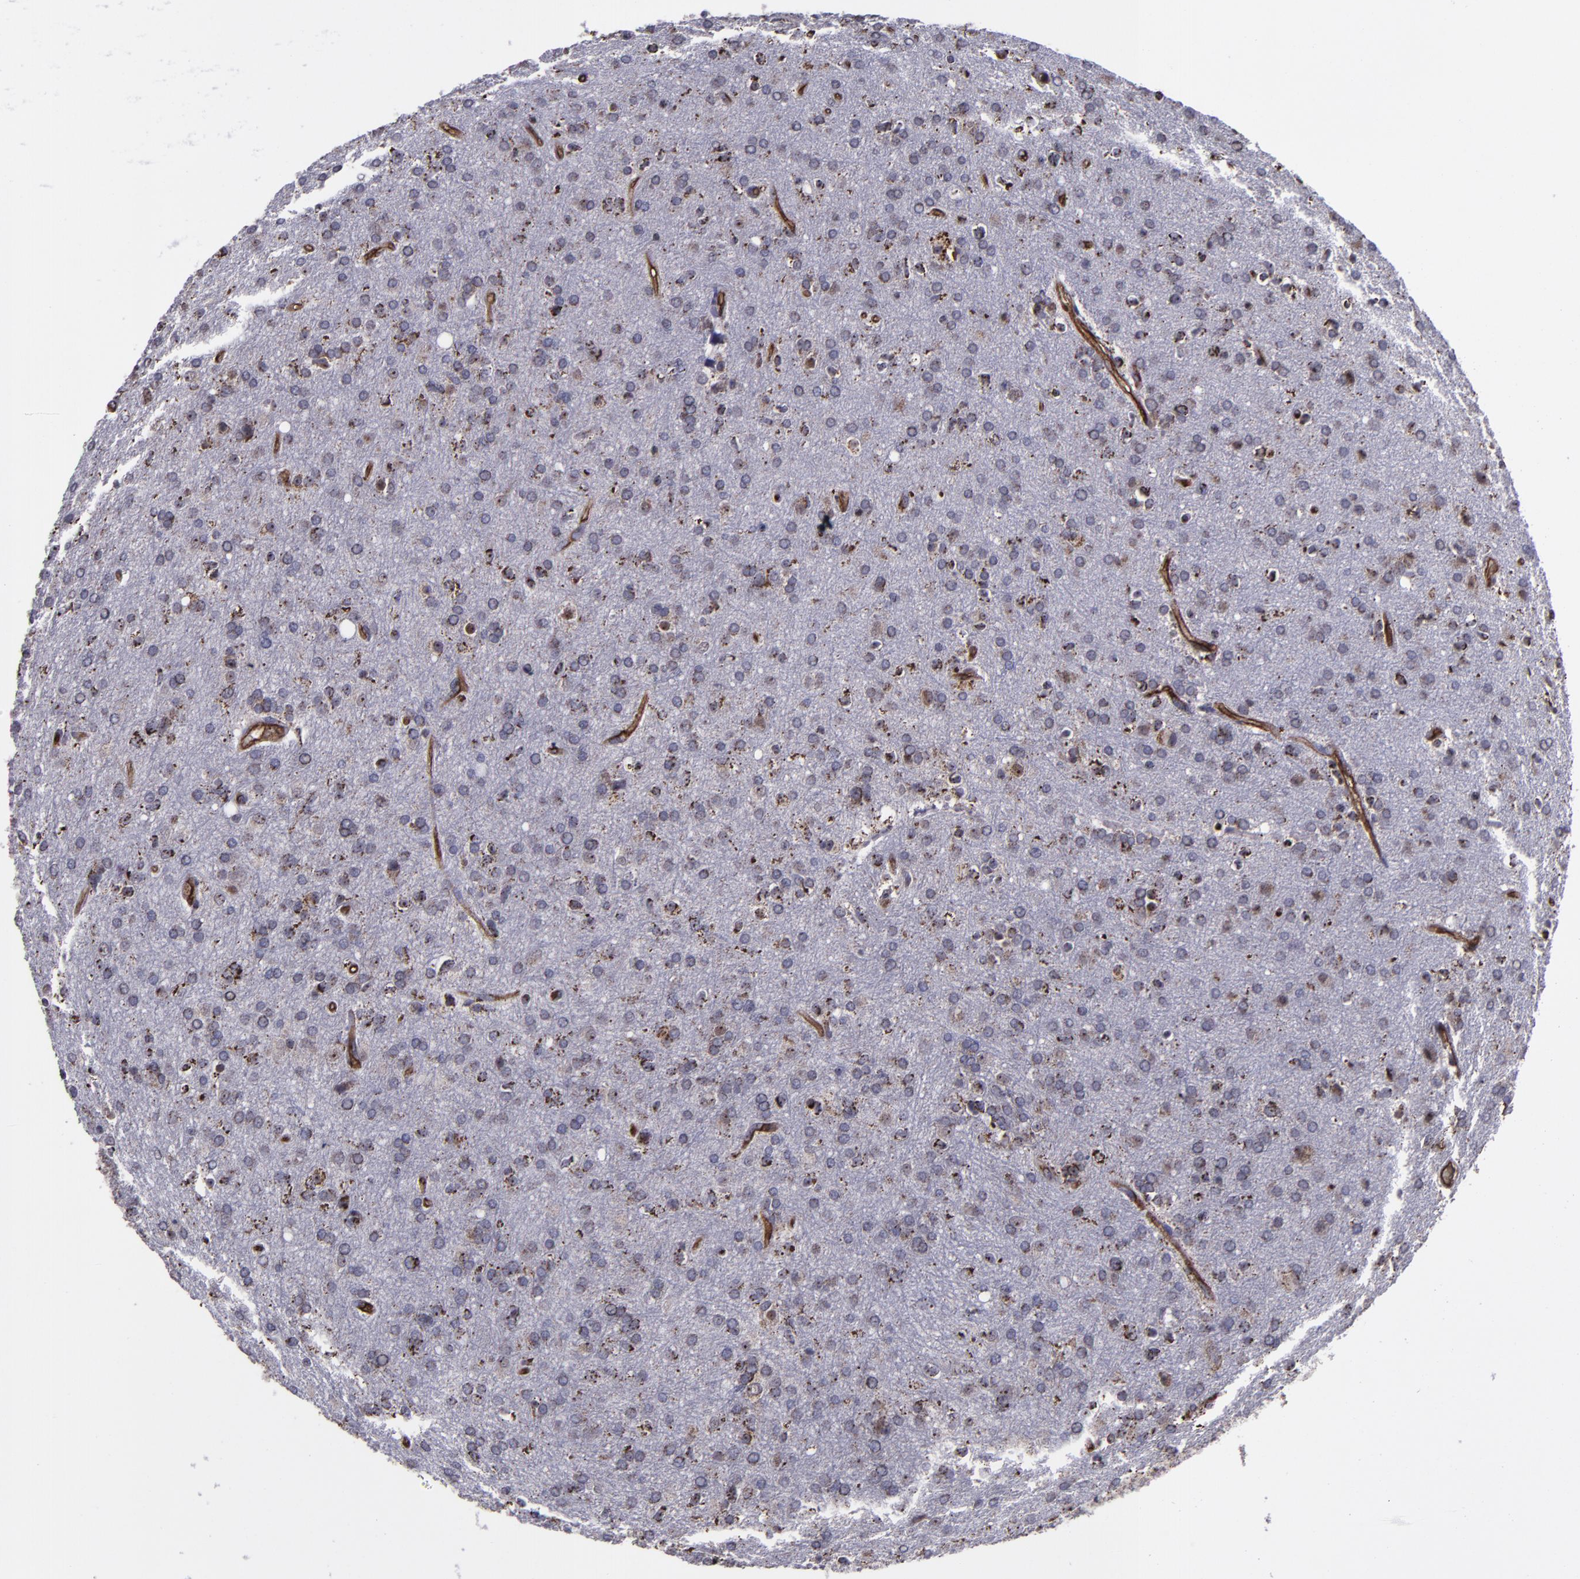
{"staining": {"intensity": "moderate", "quantity": "25%-75%", "location": "cytoplasmic/membranous"}, "tissue": "glioma", "cell_type": "Tumor cells", "image_type": "cancer", "snomed": [{"axis": "morphology", "description": "Glioma, malignant, High grade"}, {"axis": "topography", "description": "Brain"}], "caption": "Immunohistochemical staining of human malignant high-grade glioma exhibits medium levels of moderate cytoplasmic/membranous protein positivity in approximately 25%-75% of tumor cells.", "gene": "LONP1", "patient": {"sex": "male", "age": 33}}